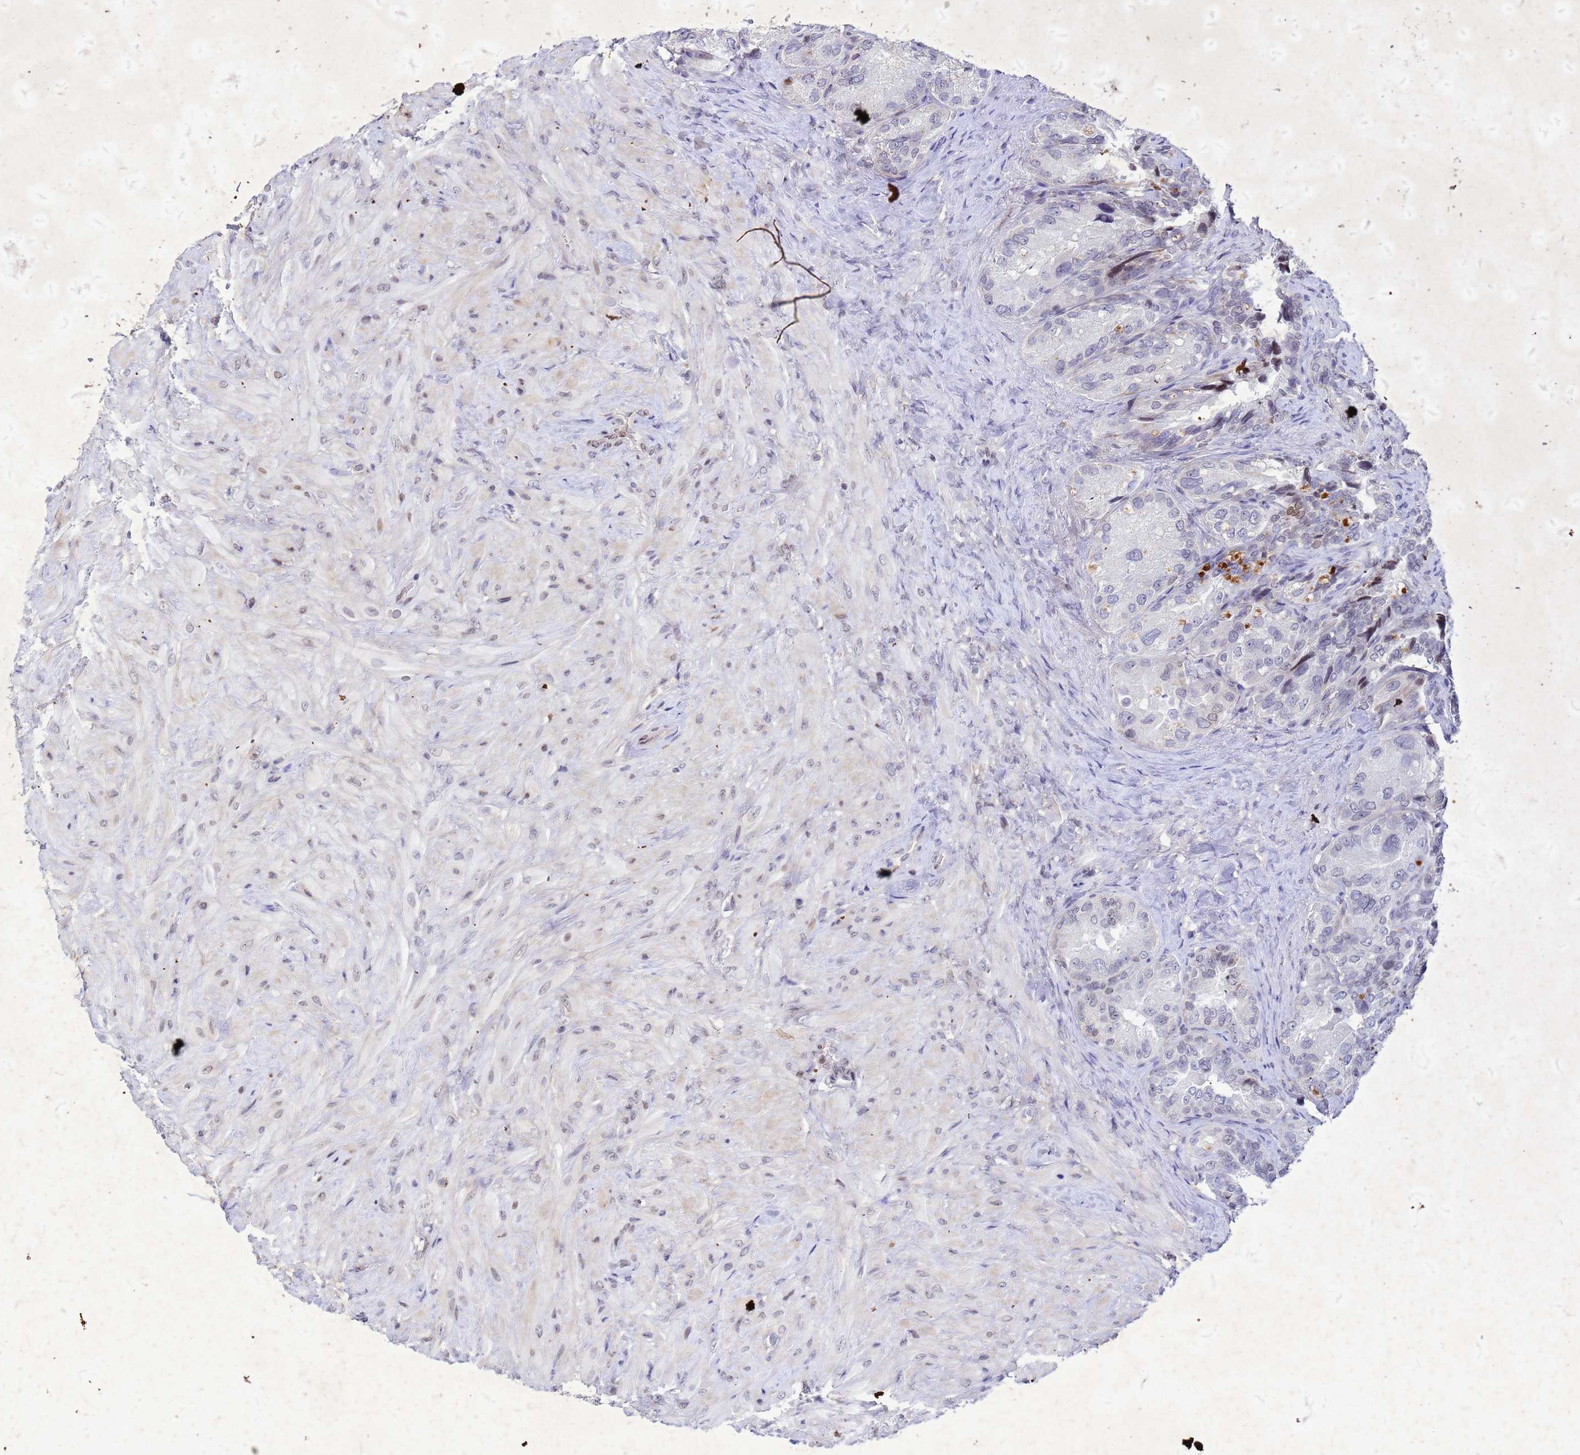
{"staining": {"intensity": "moderate", "quantity": "<25%", "location": "nuclear"}, "tissue": "seminal vesicle", "cell_type": "Glandular cells", "image_type": "normal", "snomed": [{"axis": "morphology", "description": "Normal tissue, NOS"}, {"axis": "topography", "description": "Seminal veicle"}, {"axis": "topography", "description": "Peripheral nerve tissue"}], "caption": "Immunohistochemistry of benign human seminal vesicle demonstrates low levels of moderate nuclear positivity in approximately <25% of glandular cells.", "gene": "COPS9", "patient": {"sex": "male", "age": 67}}